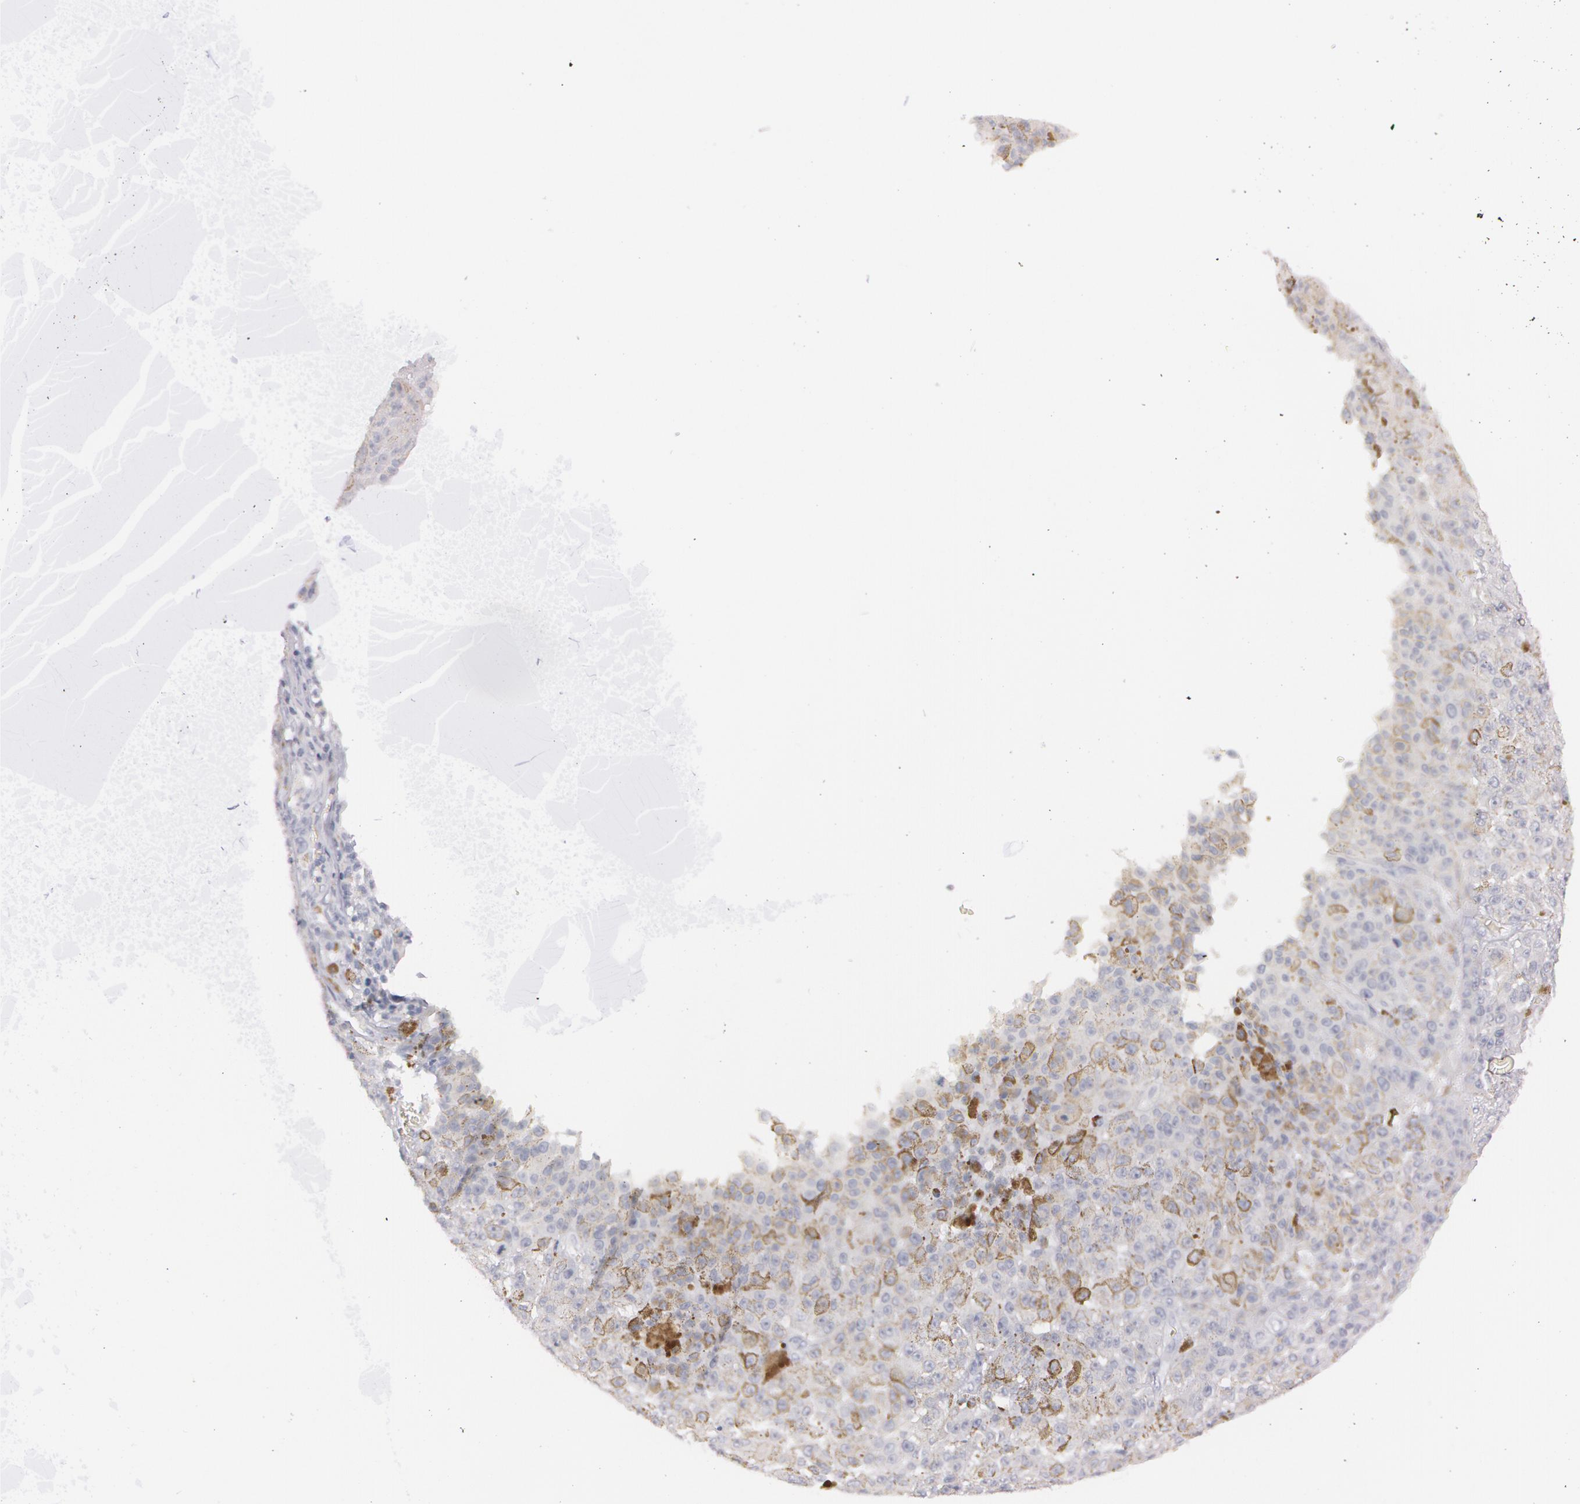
{"staining": {"intensity": "negative", "quantity": "none", "location": "none"}, "tissue": "melanoma", "cell_type": "Tumor cells", "image_type": "cancer", "snomed": [{"axis": "morphology", "description": "Malignant melanoma, NOS"}, {"axis": "topography", "description": "Skin"}], "caption": "Melanoma stained for a protein using immunohistochemistry (IHC) shows no staining tumor cells.", "gene": "IL1RN", "patient": {"sex": "male", "age": 64}}